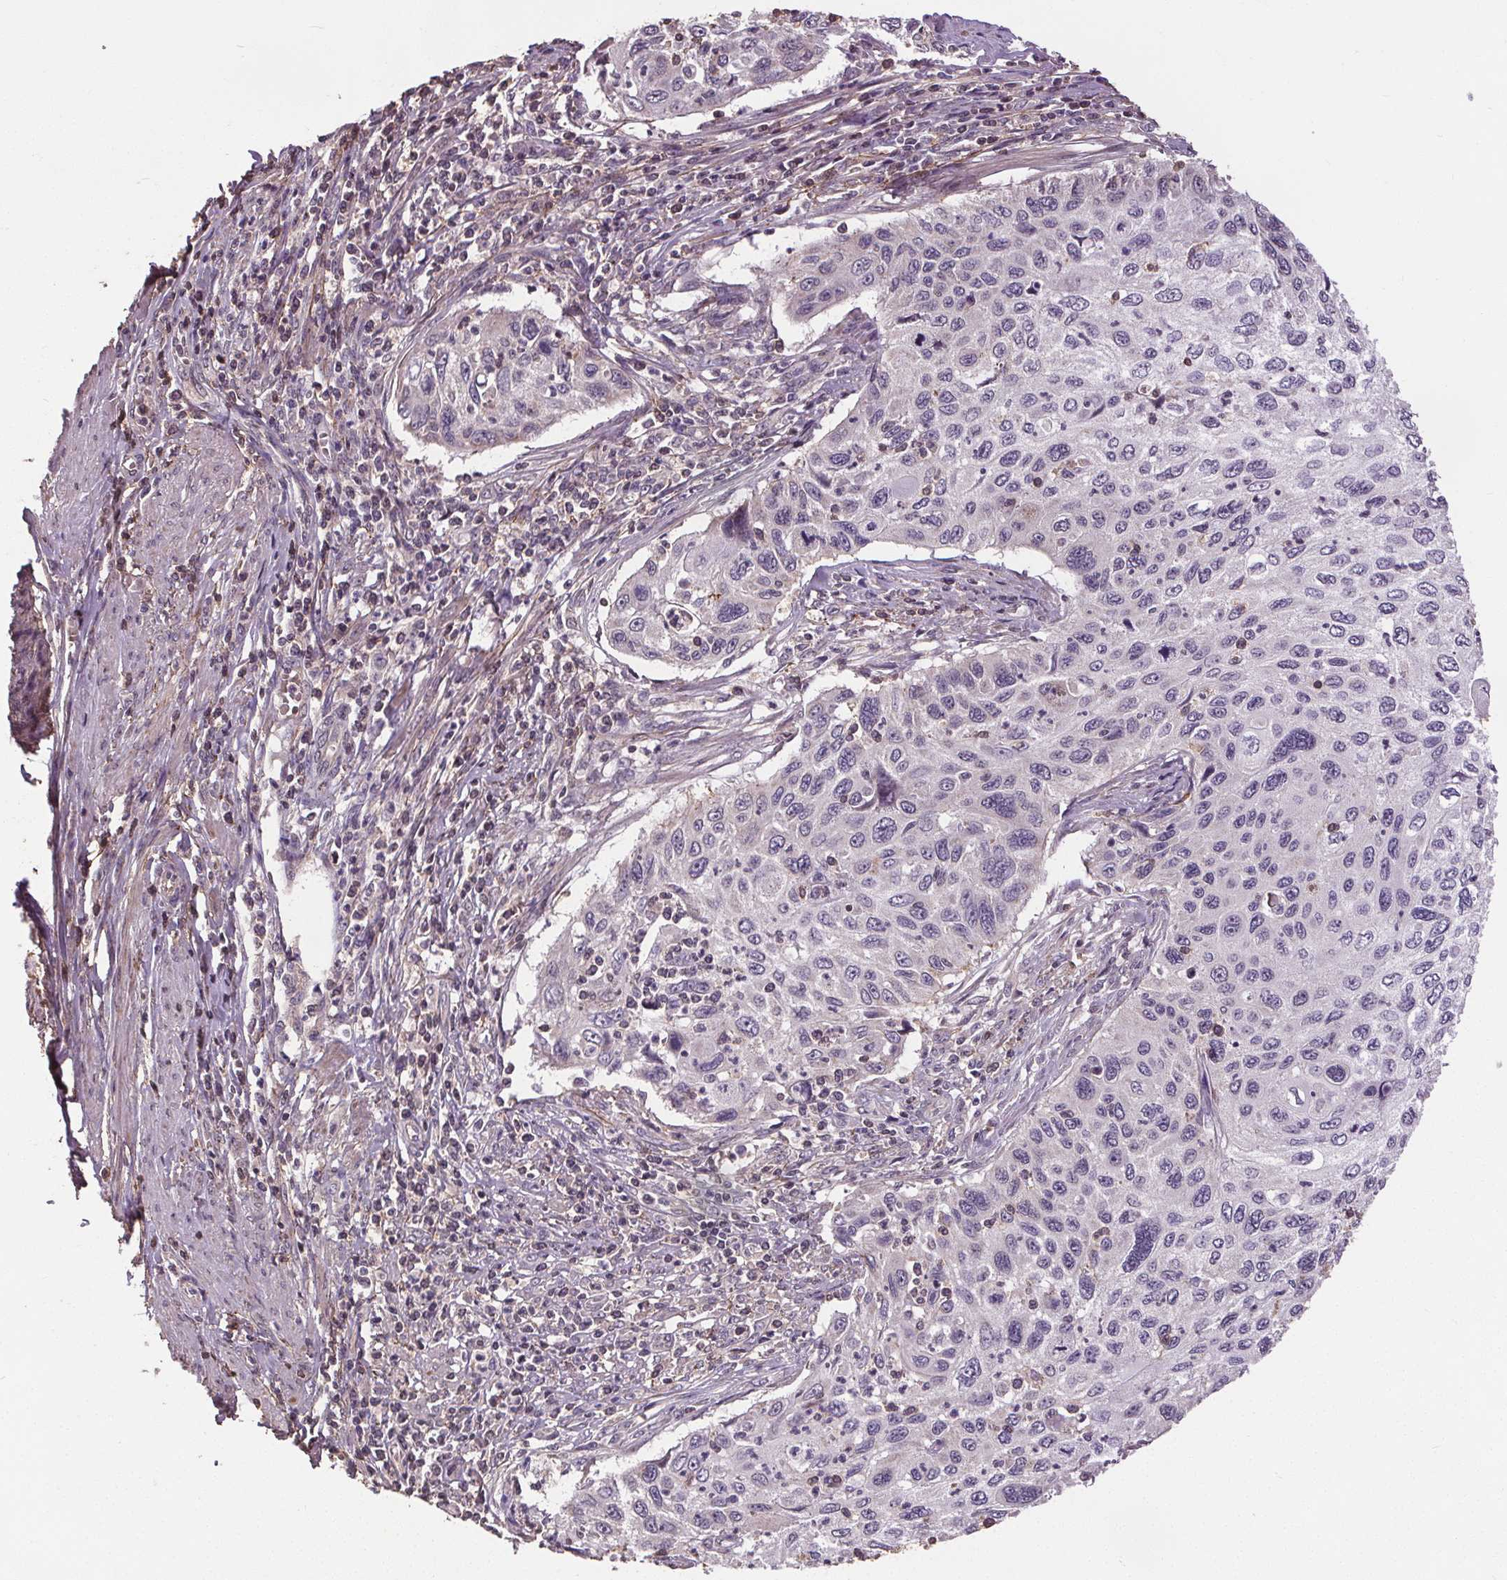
{"staining": {"intensity": "negative", "quantity": "none", "location": "none"}, "tissue": "cervical cancer", "cell_type": "Tumor cells", "image_type": "cancer", "snomed": [{"axis": "morphology", "description": "Squamous cell carcinoma, NOS"}, {"axis": "topography", "description": "Cervix"}], "caption": "IHC photomicrograph of neoplastic tissue: human squamous cell carcinoma (cervical) stained with DAB (3,3'-diaminobenzidine) displays no significant protein expression in tumor cells.", "gene": "KIAA0232", "patient": {"sex": "female", "age": 70}}